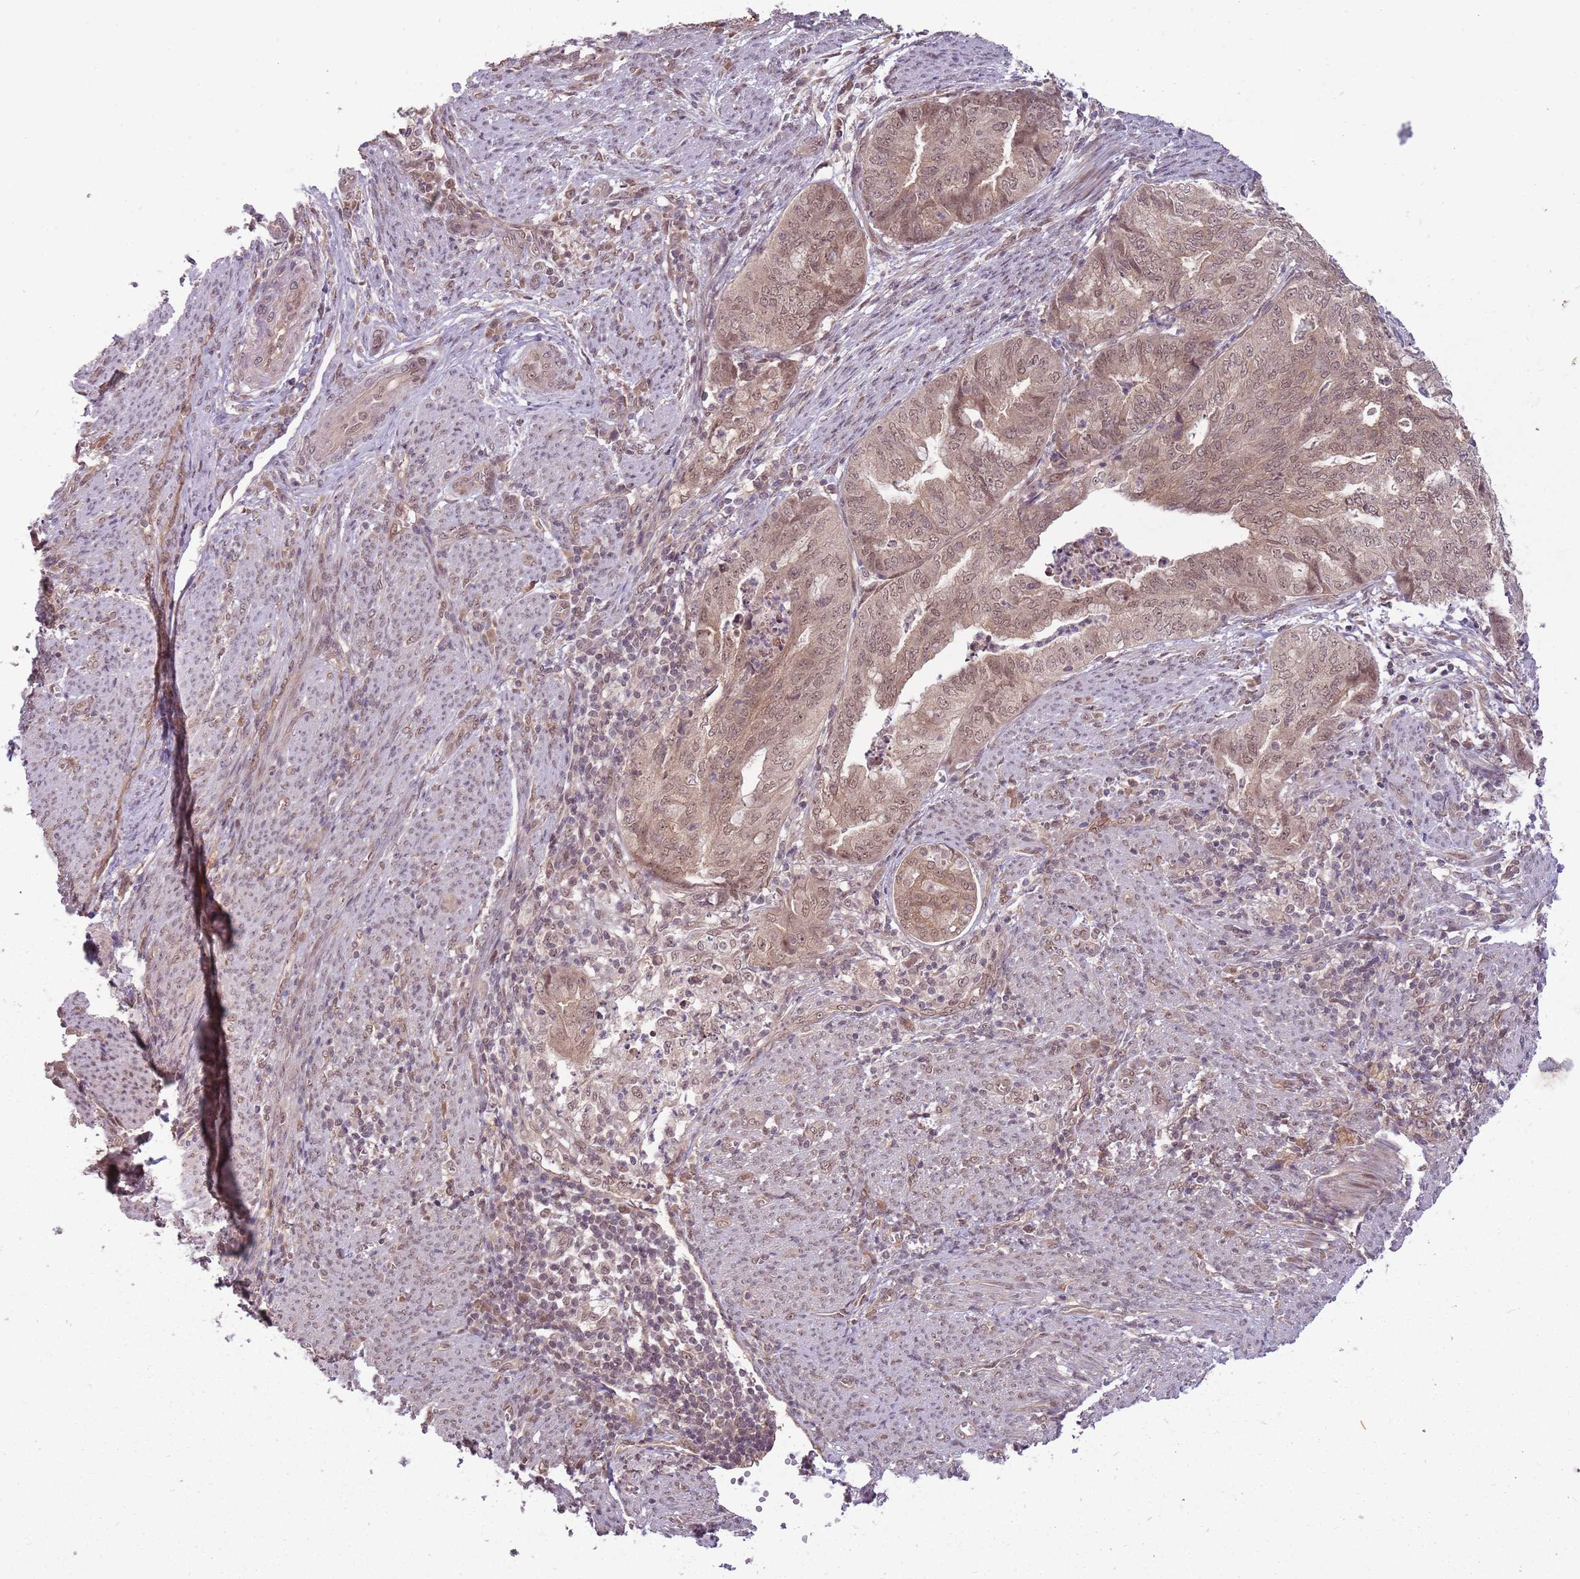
{"staining": {"intensity": "moderate", "quantity": ">75%", "location": "cytoplasmic/membranous,nuclear"}, "tissue": "endometrial cancer", "cell_type": "Tumor cells", "image_type": "cancer", "snomed": [{"axis": "morphology", "description": "Adenocarcinoma, NOS"}, {"axis": "topography", "description": "Endometrium"}], "caption": "The micrograph displays staining of adenocarcinoma (endometrial), revealing moderate cytoplasmic/membranous and nuclear protein expression (brown color) within tumor cells.", "gene": "ADAMTS3", "patient": {"sex": "female", "age": 79}}